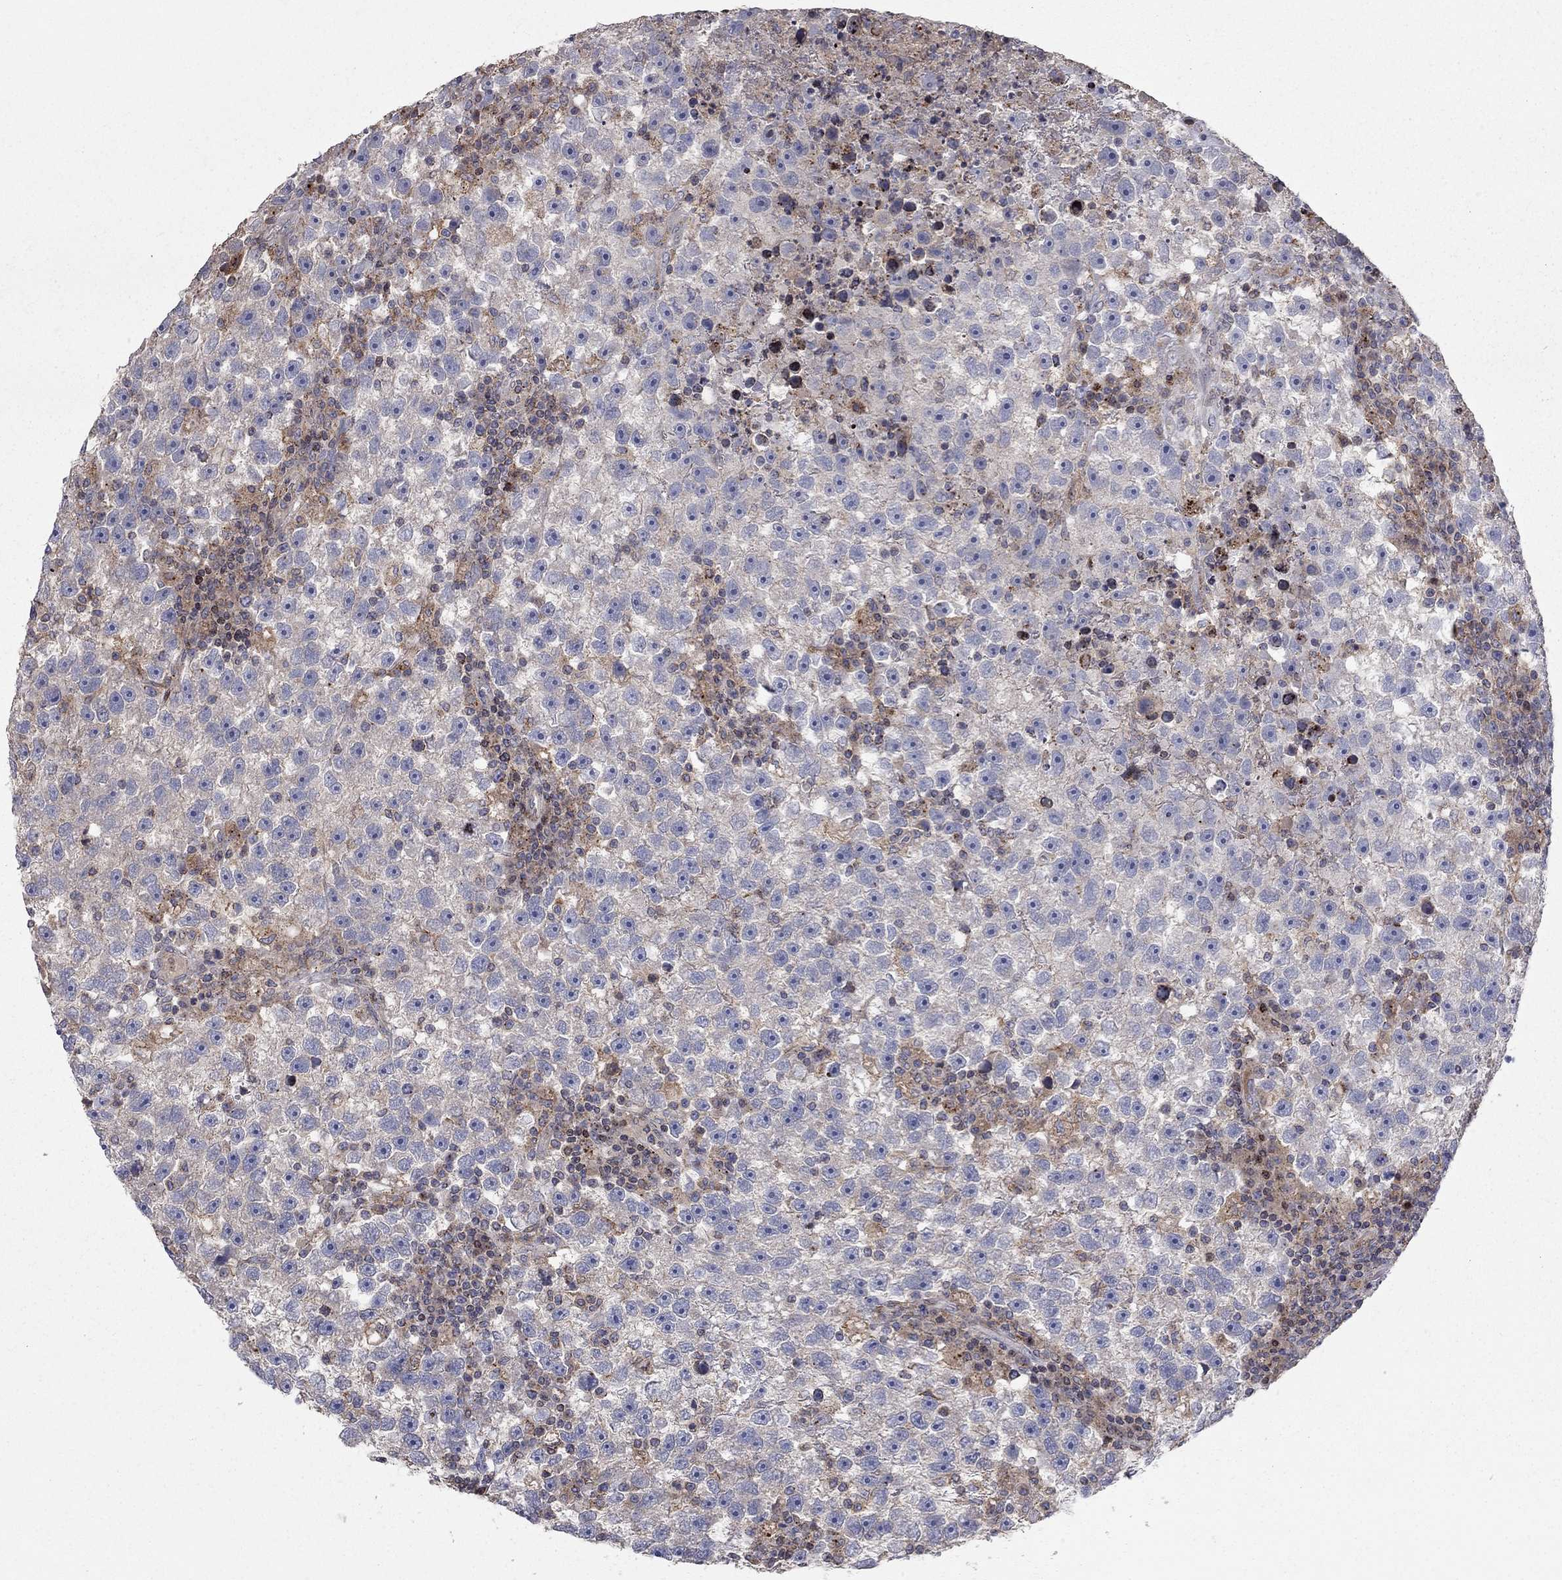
{"staining": {"intensity": "weak", "quantity": "<25%", "location": "cytoplasmic/membranous"}, "tissue": "testis cancer", "cell_type": "Tumor cells", "image_type": "cancer", "snomed": [{"axis": "morphology", "description": "Seminoma, NOS"}, {"axis": "topography", "description": "Testis"}], "caption": "IHC micrograph of testis cancer stained for a protein (brown), which shows no expression in tumor cells.", "gene": "ERN2", "patient": {"sex": "male", "age": 47}}